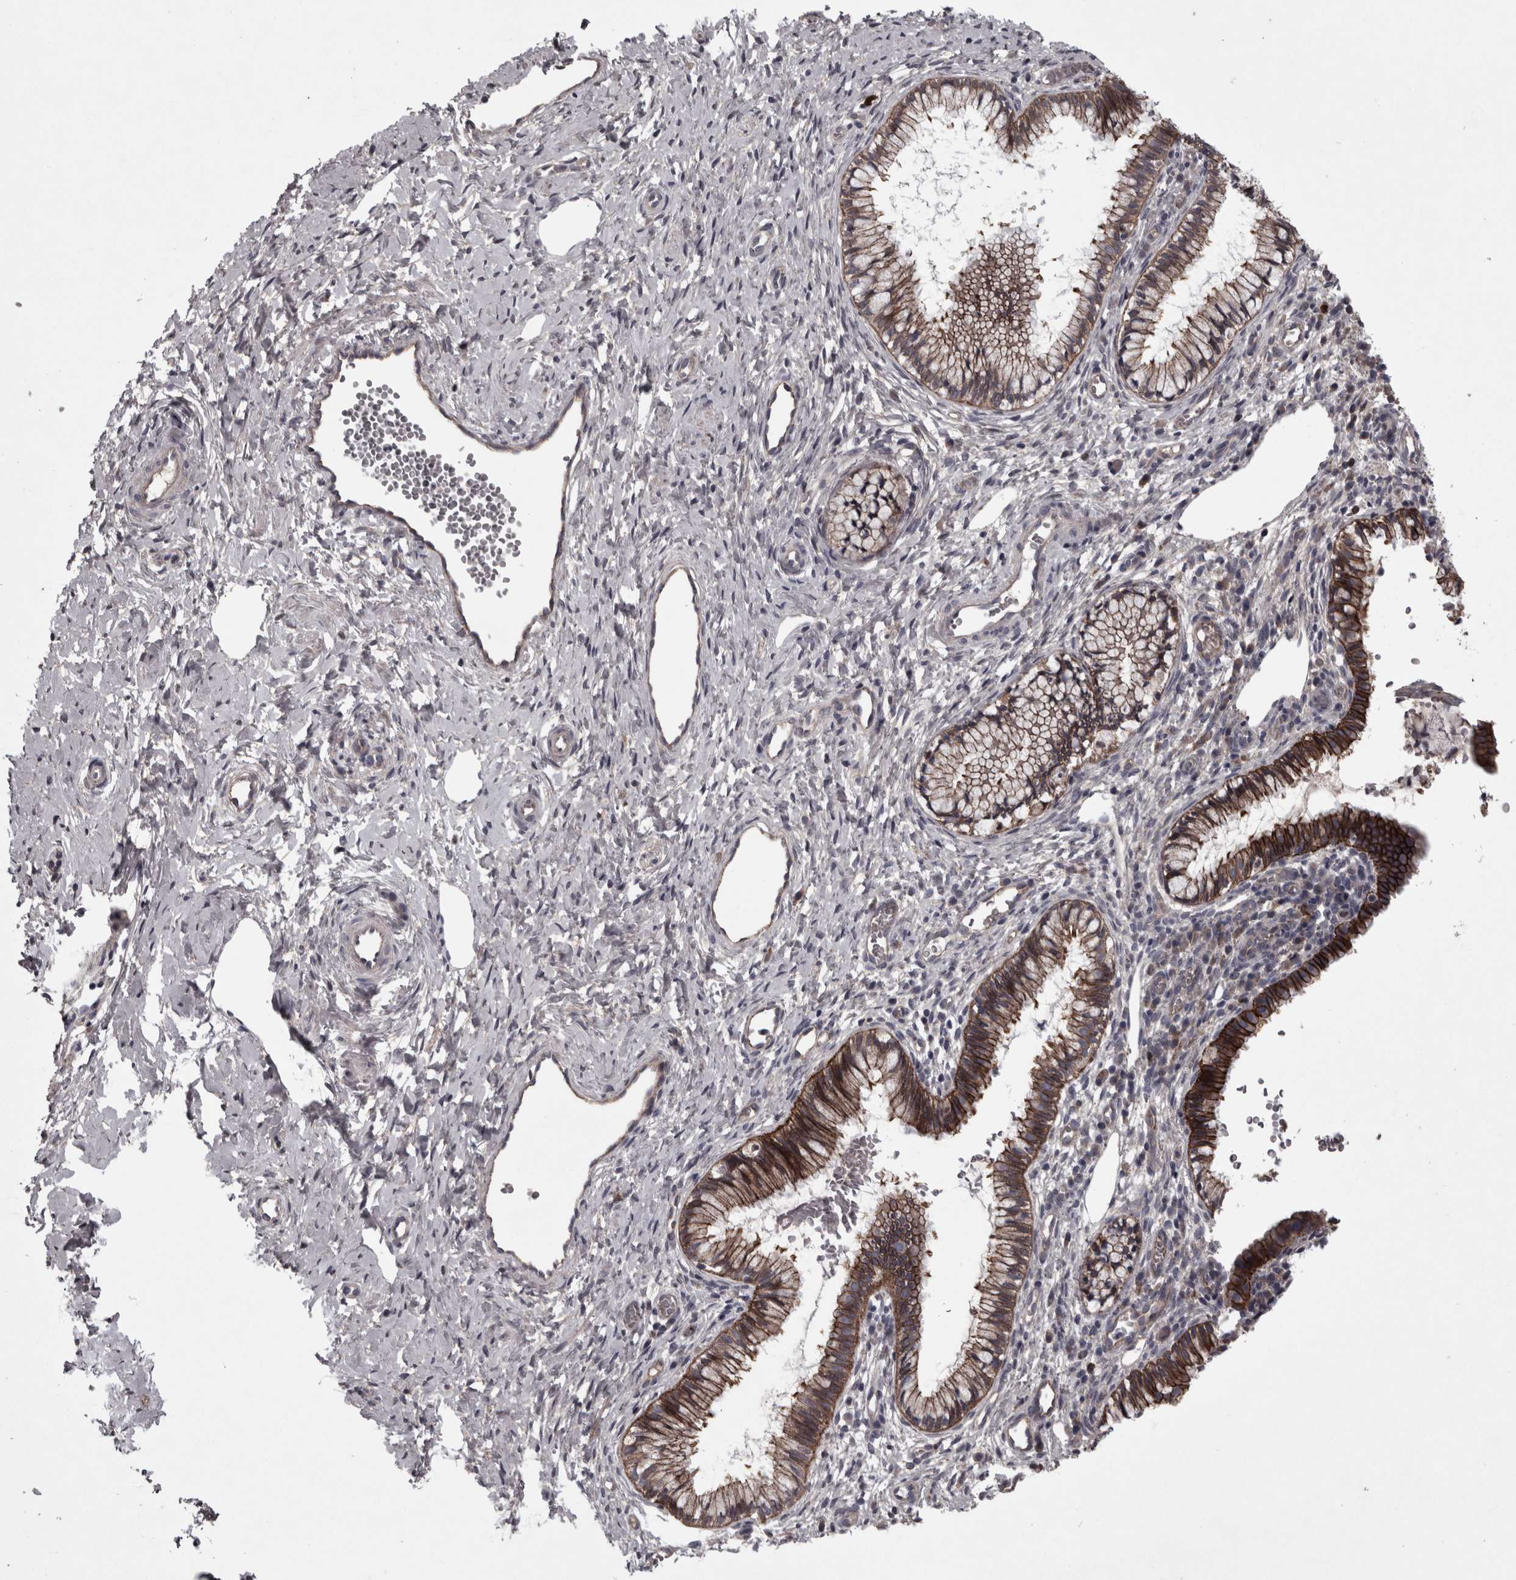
{"staining": {"intensity": "strong", "quantity": "25%-75%", "location": "cytoplasmic/membranous"}, "tissue": "cervix", "cell_type": "Glandular cells", "image_type": "normal", "snomed": [{"axis": "morphology", "description": "Normal tissue, NOS"}, {"axis": "topography", "description": "Cervix"}], "caption": "Brown immunohistochemical staining in unremarkable cervix exhibits strong cytoplasmic/membranous staining in about 25%-75% of glandular cells. (DAB (3,3'-diaminobenzidine) IHC with brightfield microscopy, high magnification).", "gene": "PCDH17", "patient": {"sex": "female", "age": 27}}